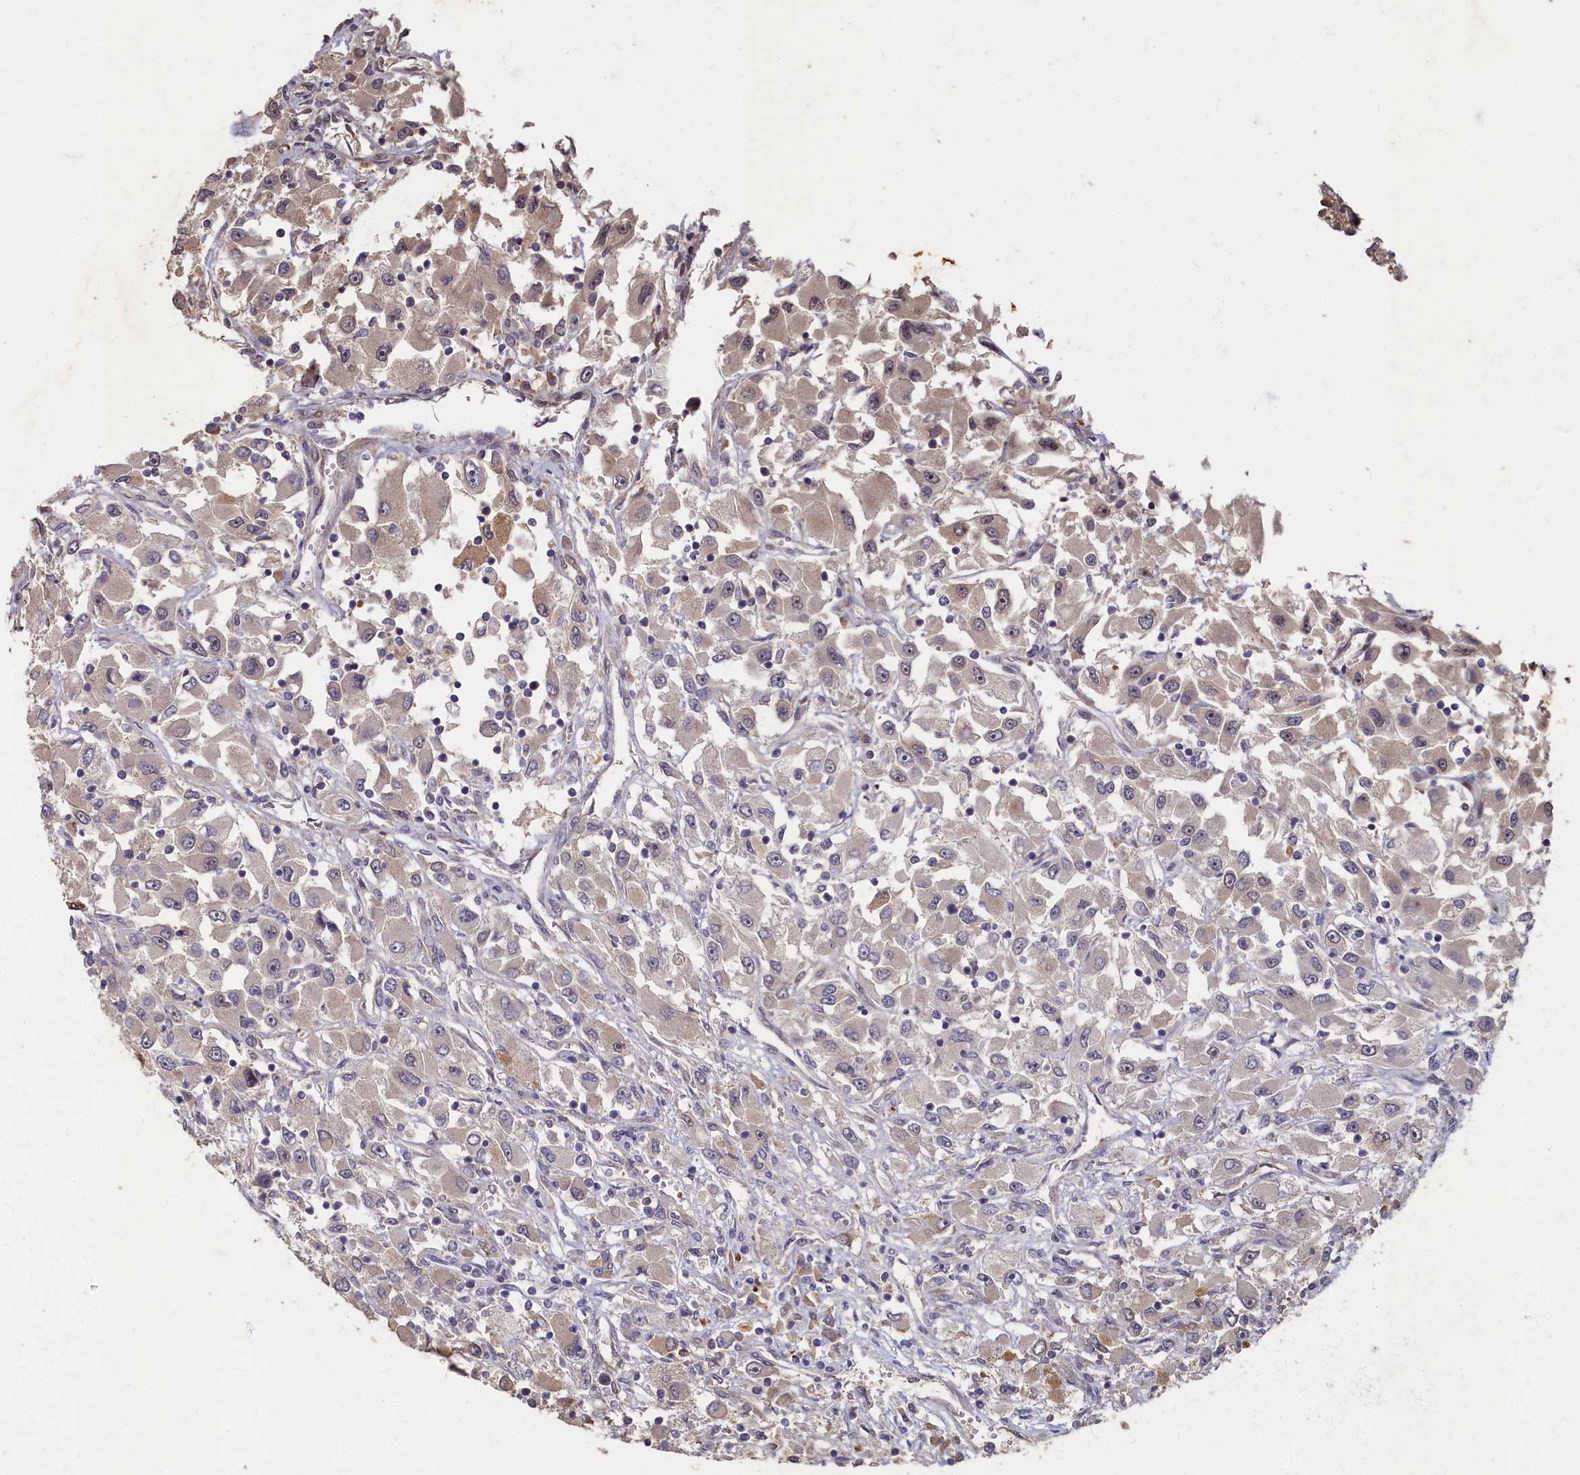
{"staining": {"intensity": "moderate", "quantity": "<25%", "location": "nuclear"}, "tissue": "renal cancer", "cell_type": "Tumor cells", "image_type": "cancer", "snomed": [{"axis": "morphology", "description": "Adenocarcinoma, NOS"}, {"axis": "topography", "description": "Kidney"}], "caption": "A low amount of moderate nuclear expression is present in approximately <25% of tumor cells in renal cancer (adenocarcinoma) tissue.", "gene": "HUNK", "patient": {"sex": "female", "age": 52}}